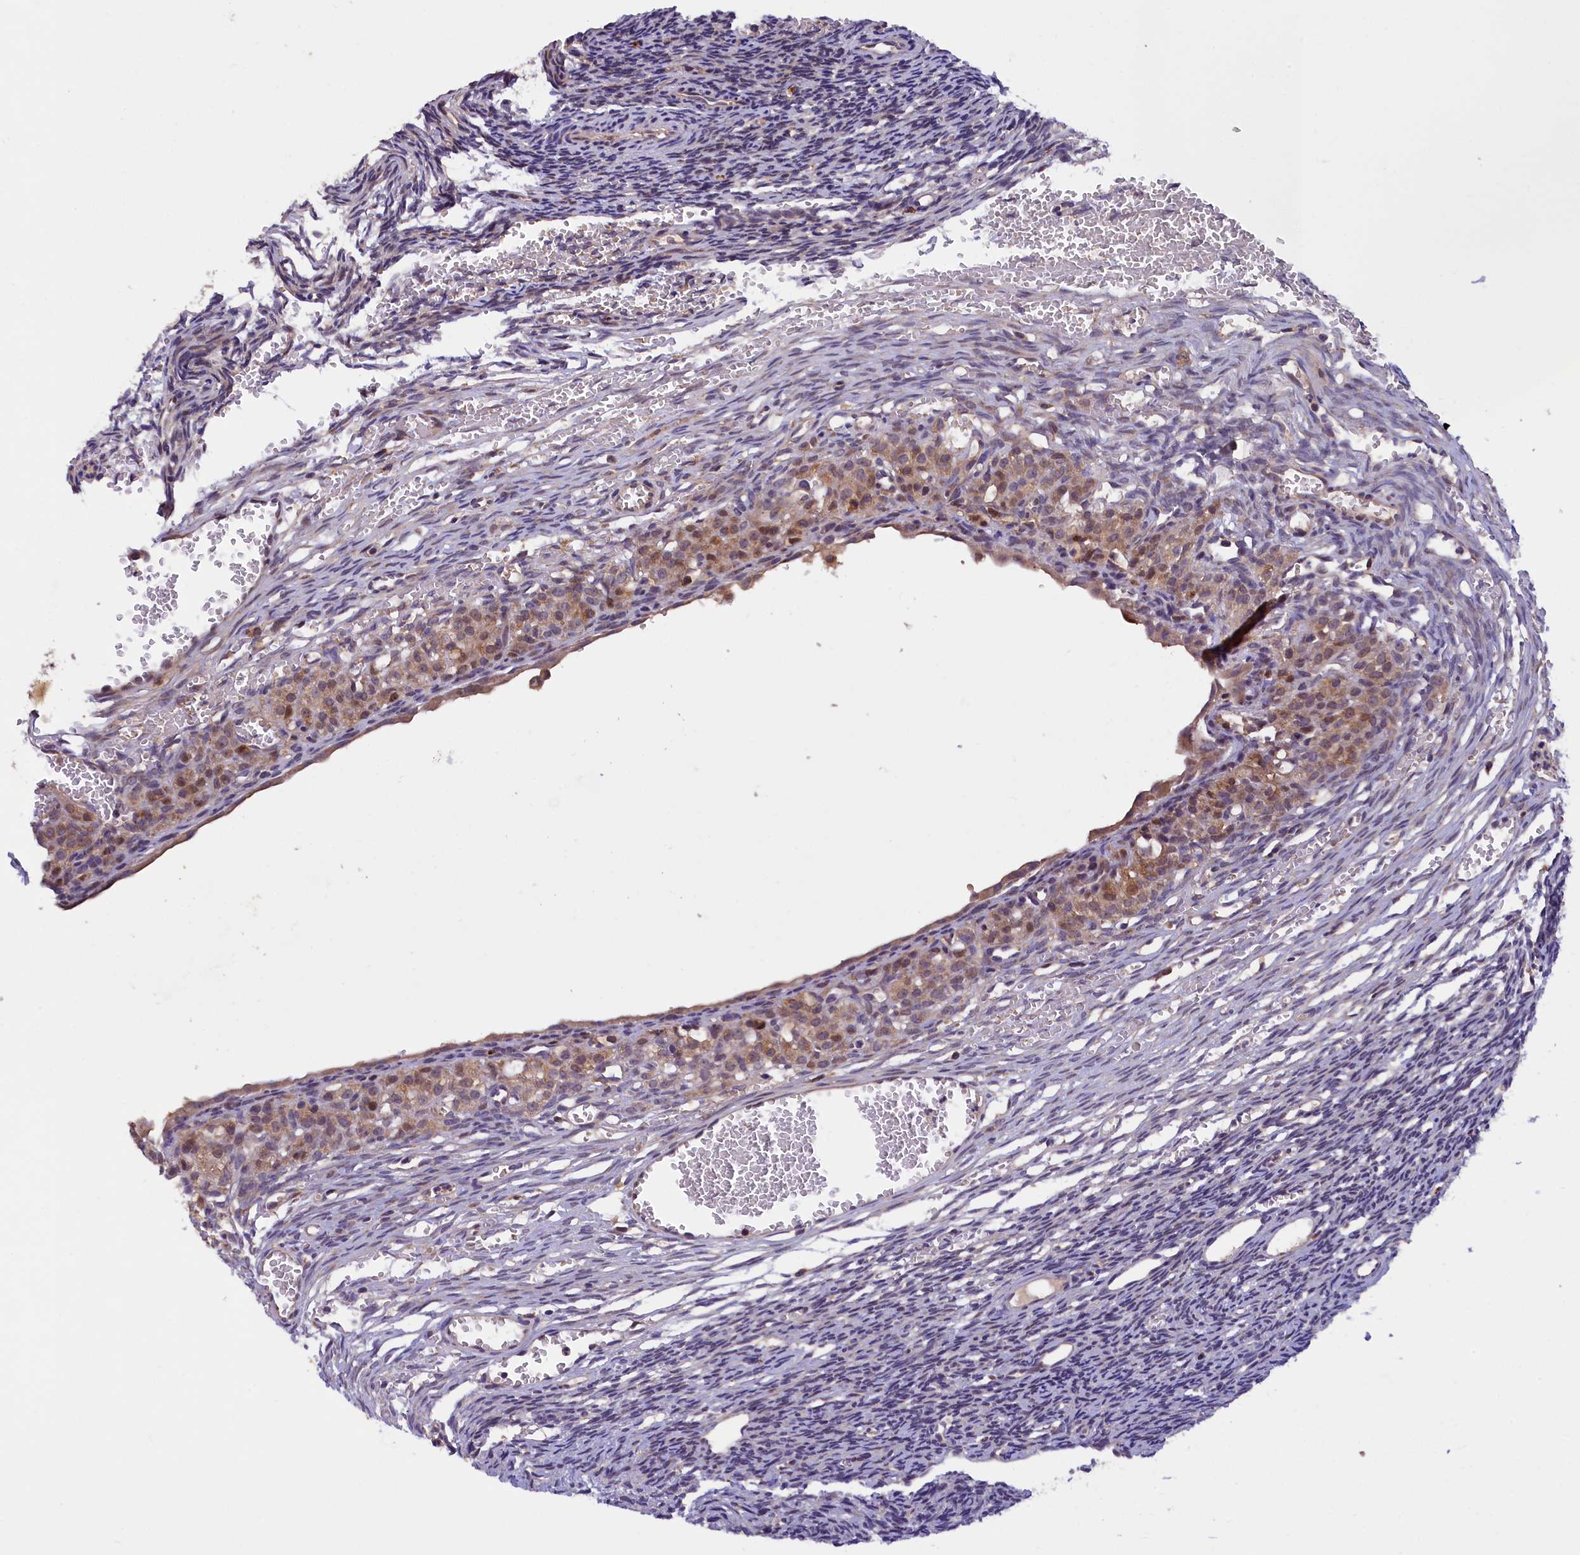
{"staining": {"intensity": "negative", "quantity": "none", "location": "none"}, "tissue": "ovary", "cell_type": "Ovarian stroma cells", "image_type": "normal", "snomed": [{"axis": "morphology", "description": "Normal tissue, NOS"}, {"axis": "topography", "description": "Ovary"}], "caption": "Immunohistochemical staining of normal human ovary exhibits no significant positivity in ovarian stroma cells. Brightfield microscopy of IHC stained with DAB (3,3'-diaminobenzidine) (brown) and hematoxylin (blue), captured at high magnification.", "gene": "NAIP", "patient": {"sex": "female", "age": 39}}